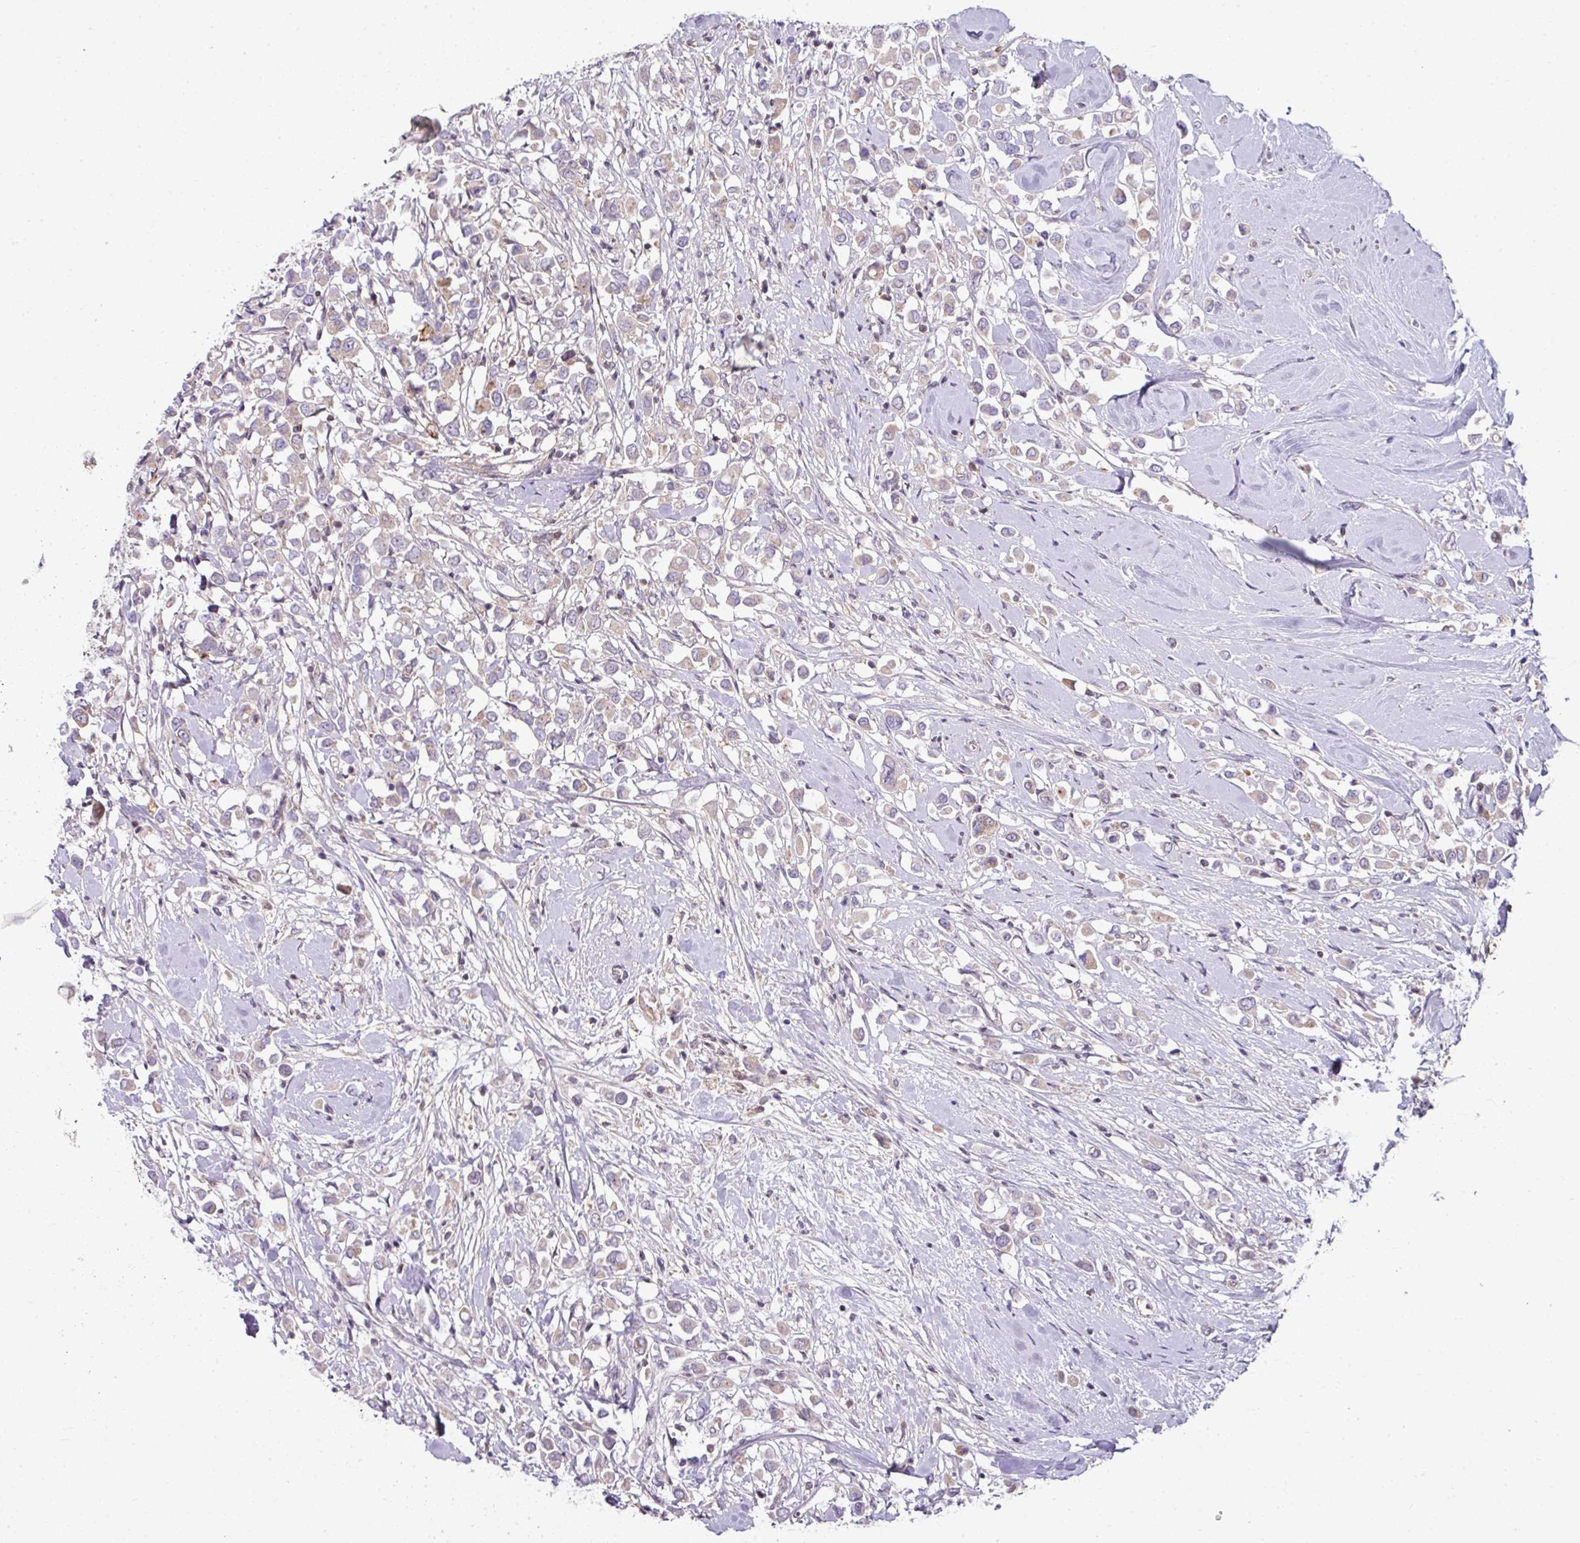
{"staining": {"intensity": "weak", "quantity": "25%-75%", "location": "cytoplasmic/membranous"}, "tissue": "breast cancer", "cell_type": "Tumor cells", "image_type": "cancer", "snomed": [{"axis": "morphology", "description": "Duct carcinoma"}, {"axis": "topography", "description": "Breast"}], "caption": "The micrograph reveals immunohistochemical staining of invasive ductal carcinoma (breast). There is weak cytoplasmic/membranous staining is appreciated in approximately 25%-75% of tumor cells. The staining was performed using DAB (3,3'-diaminobenzidine), with brown indicating positive protein expression. Nuclei are stained blue with hematoxylin.", "gene": "STAT5A", "patient": {"sex": "female", "age": 61}}